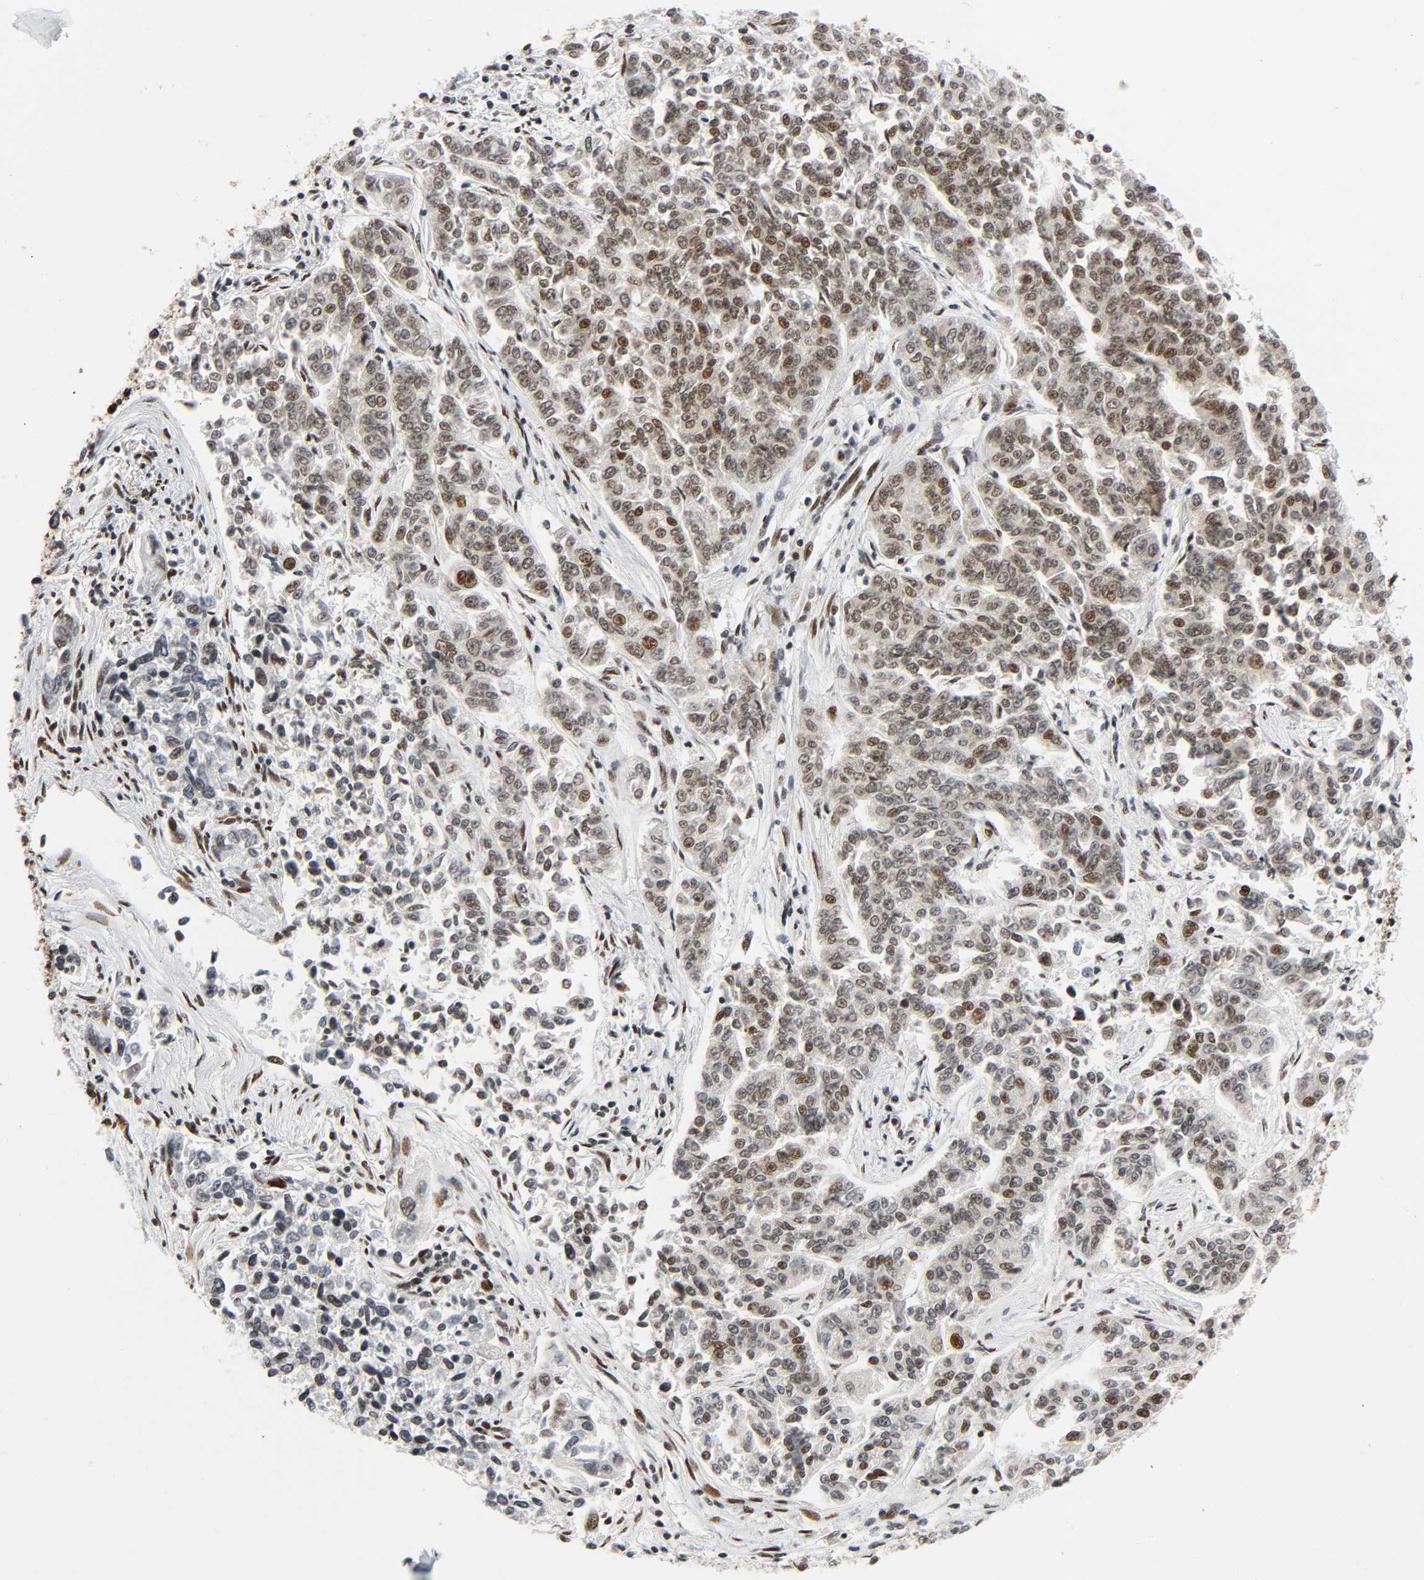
{"staining": {"intensity": "moderate", "quantity": ">75%", "location": "nuclear"}, "tissue": "lung cancer", "cell_type": "Tumor cells", "image_type": "cancer", "snomed": [{"axis": "morphology", "description": "Adenocarcinoma, NOS"}, {"axis": "topography", "description": "Lung"}], "caption": "This histopathology image shows lung cancer stained with immunohistochemistry (IHC) to label a protein in brown. The nuclear of tumor cells show moderate positivity for the protein. Nuclei are counter-stained blue.", "gene": "CDK9", "patient": {"sex": "male", "age": 84}}